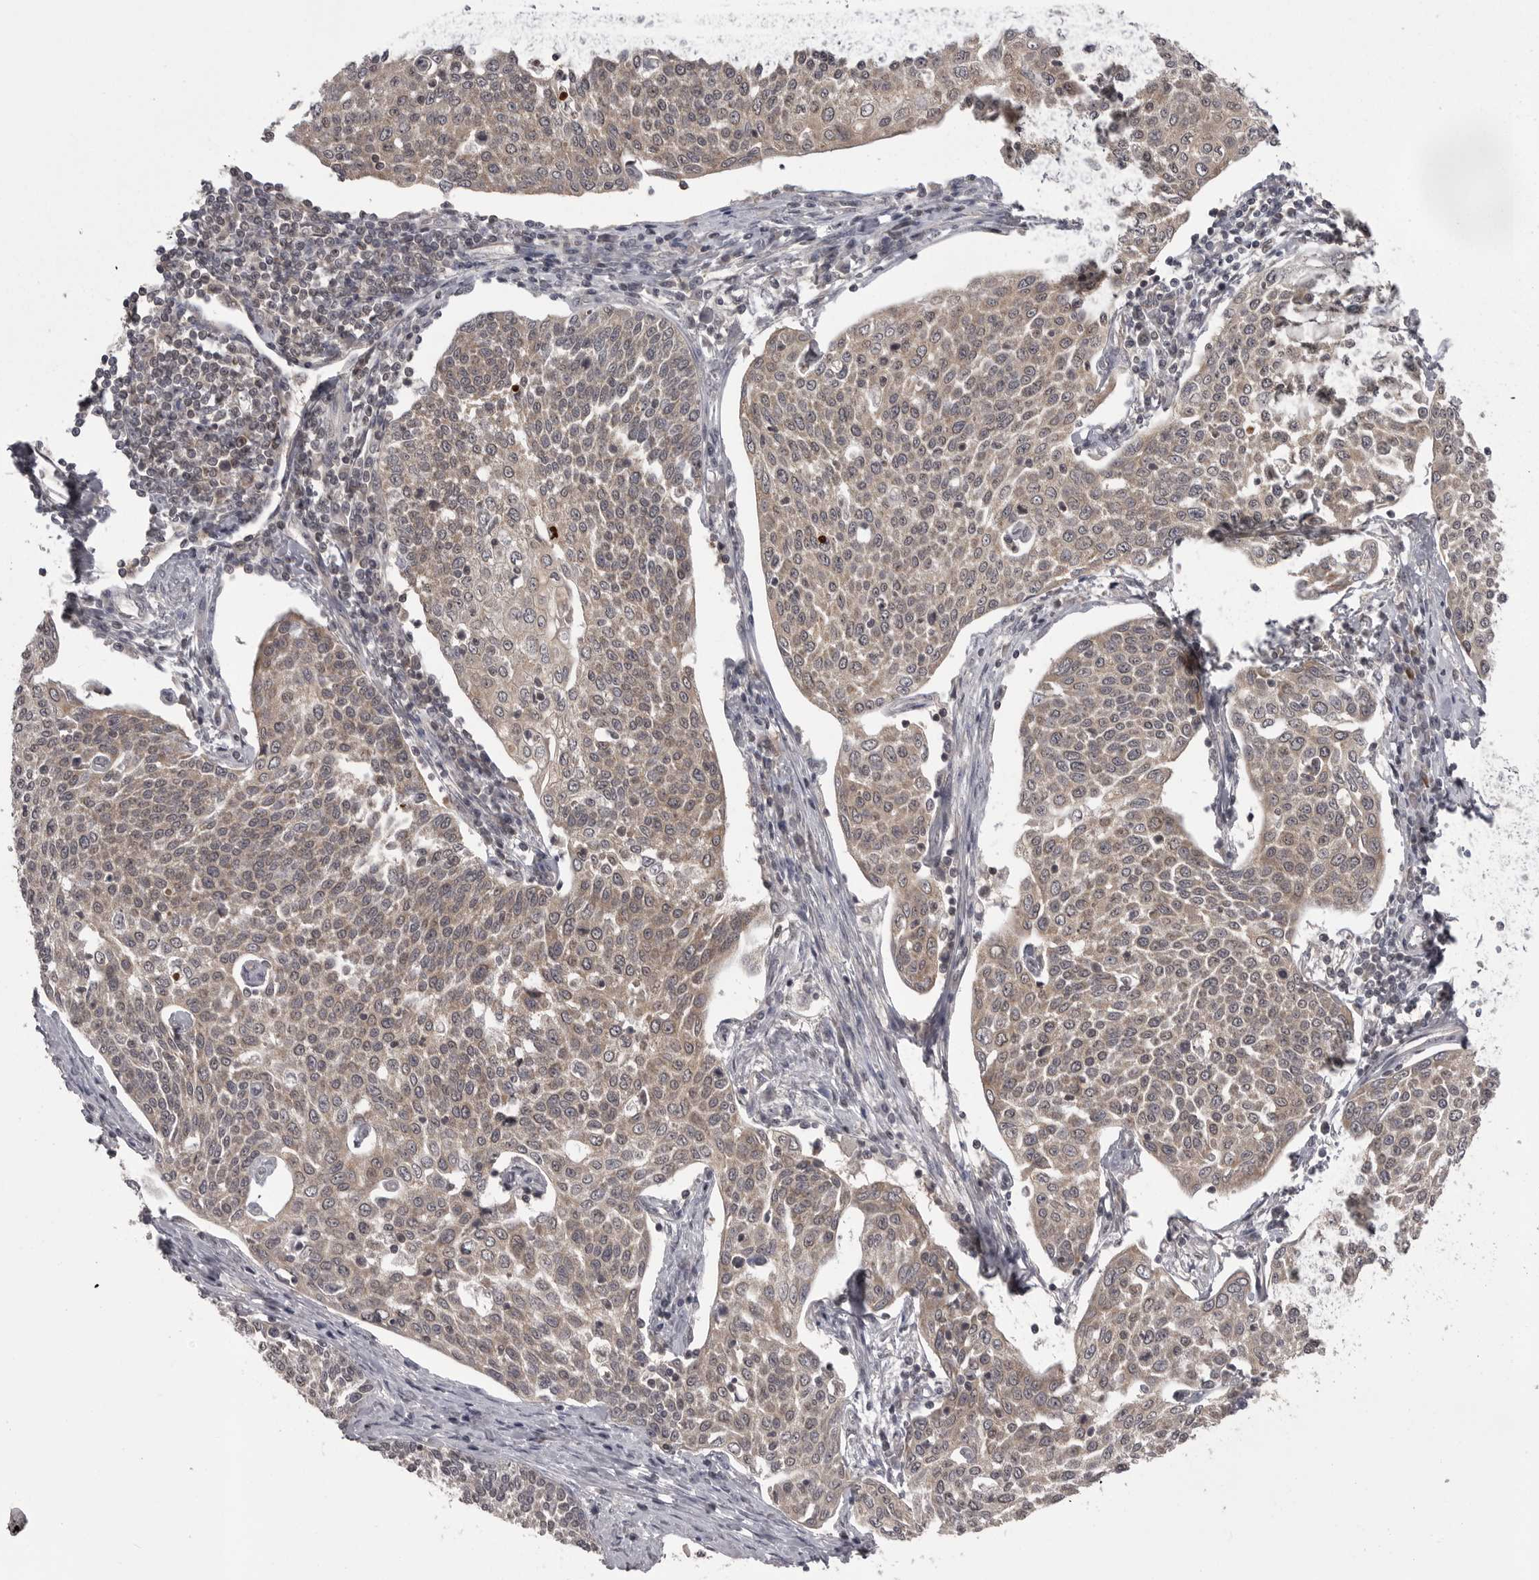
{"staining": {"intensity": "weak", "quantity": ">75%", "location": "cytoplasmic/membranous"}, "tissue": "cervical cancer", "cell_type": "Tumor cells", "image_type": "cancer", "snomed": [{"axis": "morphology", "description": "Squamous cell carcinoma, NOS"}, {"axis": "topography", "description": "Cervix"}], "caption": "Protein expression by immunohistochemistry displays weak cytoplasmic/membranous expression in about >75% of tumor cells in cervical cancer. (DAB (3,3'-diaminobenzidine) IHC, brown staining for protein, blue staining for nuclei).", "gene": "STK24", "patient": {"sex": "female", "age": 34}}